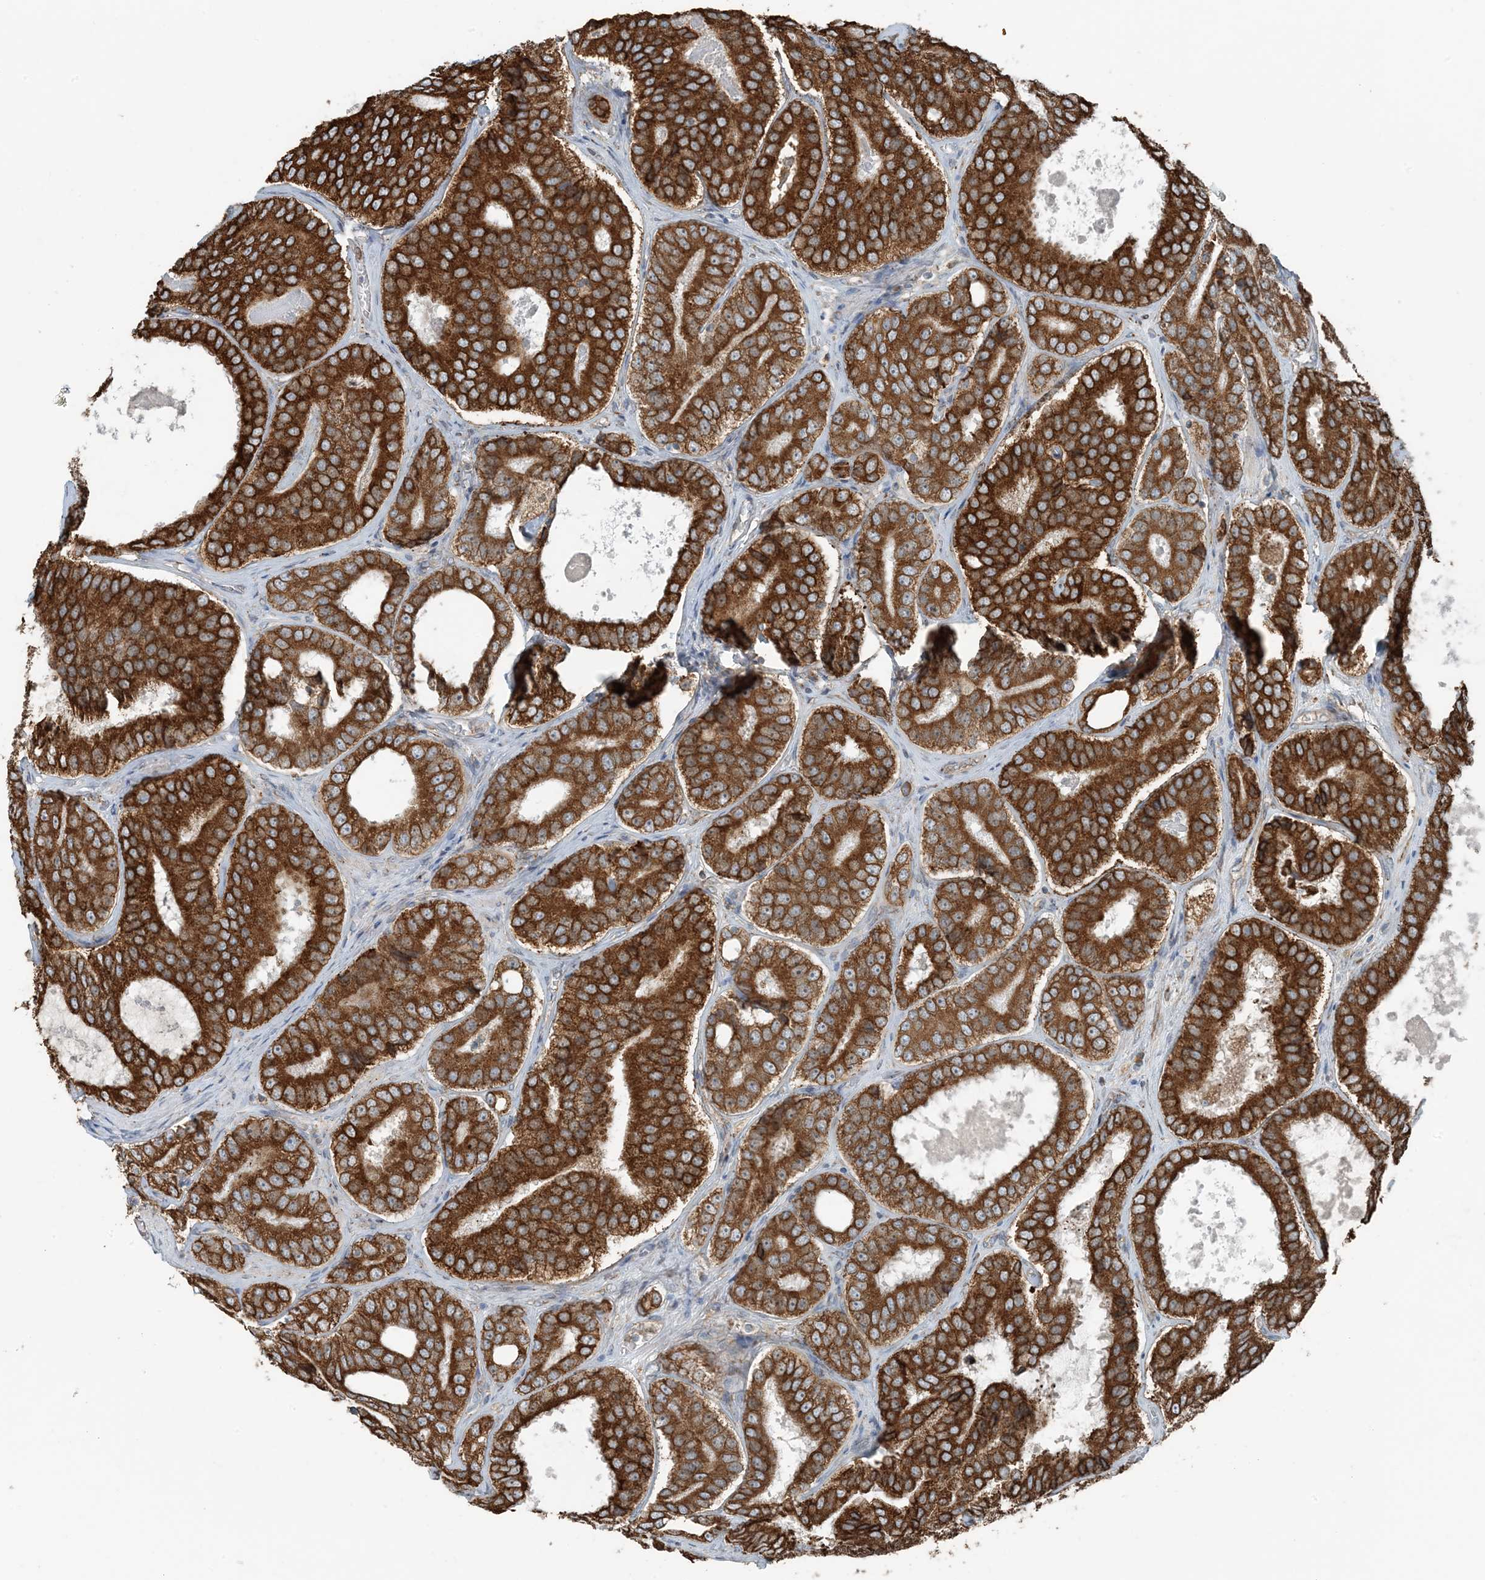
{"staining": {"intensity": "strong", "quantity": ">75%", "location": "cytoplasmic/membranous"}, "tissue": "prostate cancer", "cell_type": "Tumor cells", "image_type": "cancer", "snomed": [{"axis": "morphology", "description": "Adenocarcinoma, High grade"}, {"axis": "topography", "description": "Prostate"}], "caption": "Immunohistochemical staining of prostate adenocarcinoma (high-grade) exhibits high levels of strong cytoplasmic/membranous protein positivity in about >75% of tumor cells.", "gene": "CERKL", "patient": {"sex": "male", "age": 56}}